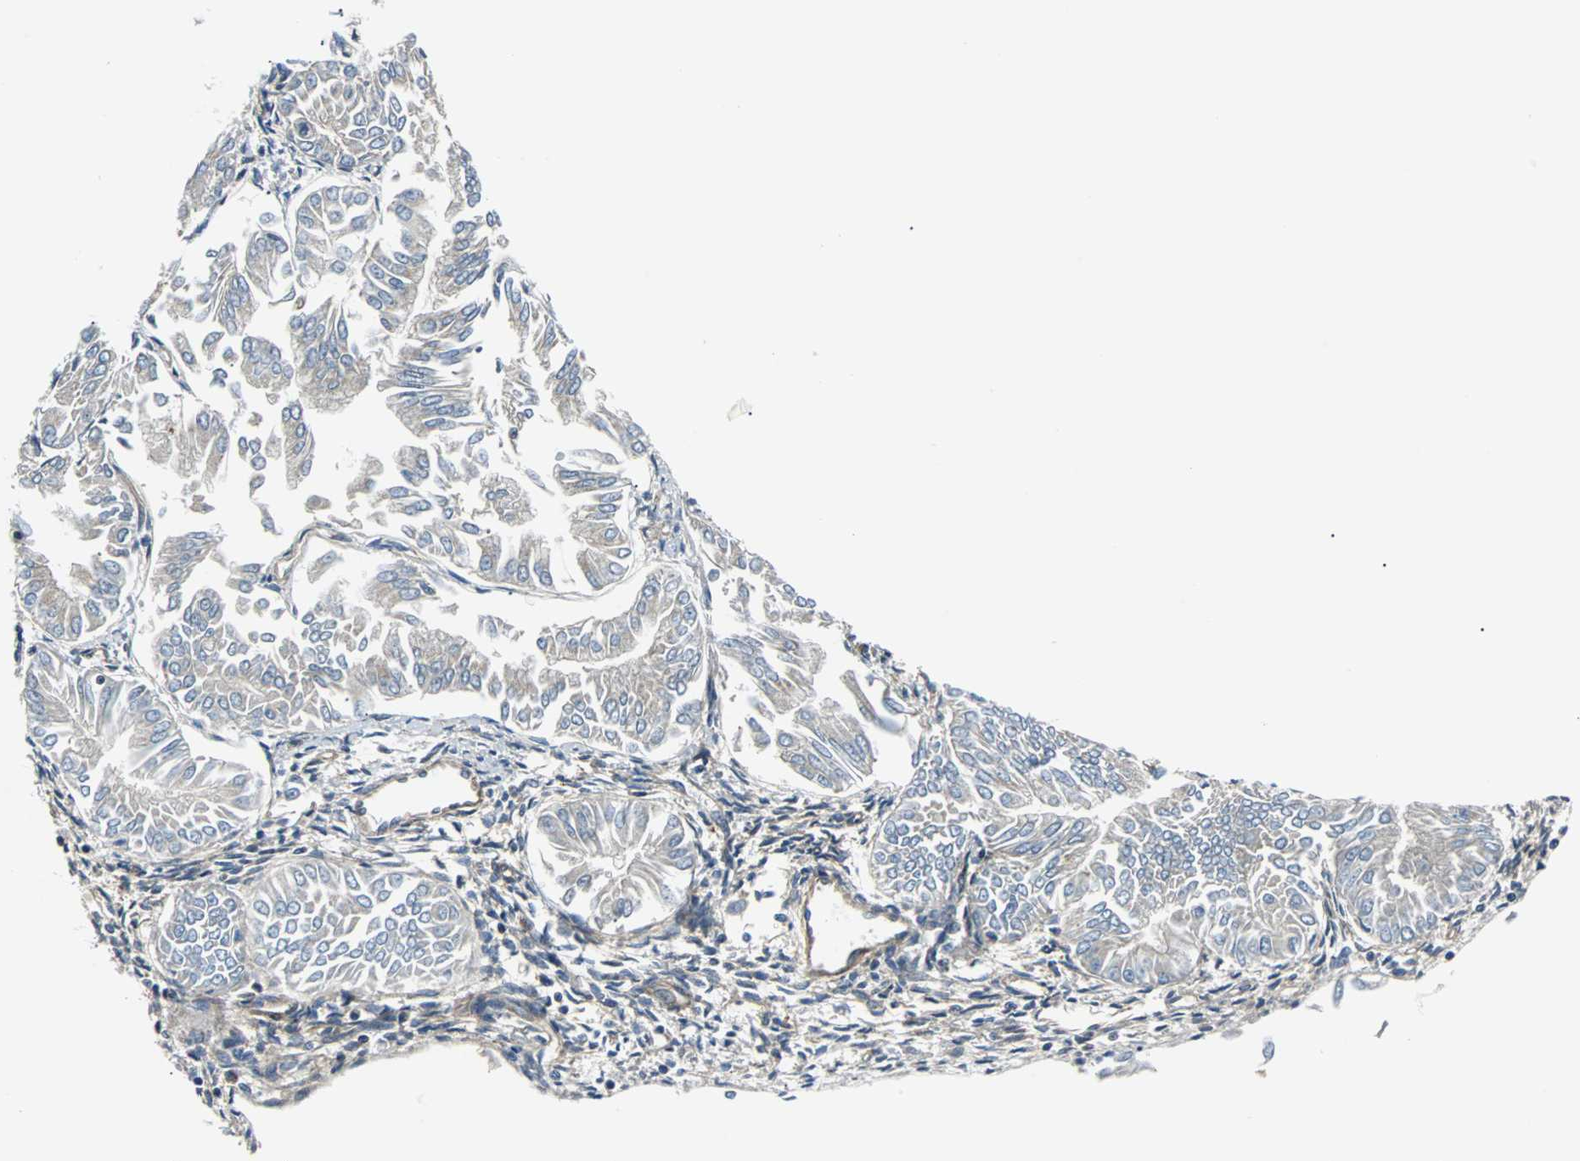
{"staining": {"intensity": "weak", "quantity": "25%-75%", "location": "cytoplasmic/membranous"}, "tissue": "endometrial cancer", "cell_type": "Tumor cells", "image_type": "cancer", "snomed": [{"axis": "morphology", "description": "Adenocarcinoma, NOS"}, {"axis": "topography", "description": "Endometrium"}], "caption": "Endometrial cancer was stained to show a protein in brown. There is low levels of weak cytoplasmic/membranous expression in approximately 25%-75% of tumor cells.", "gene": "RELA", "patient": {"sex": "female", "age": 53}}